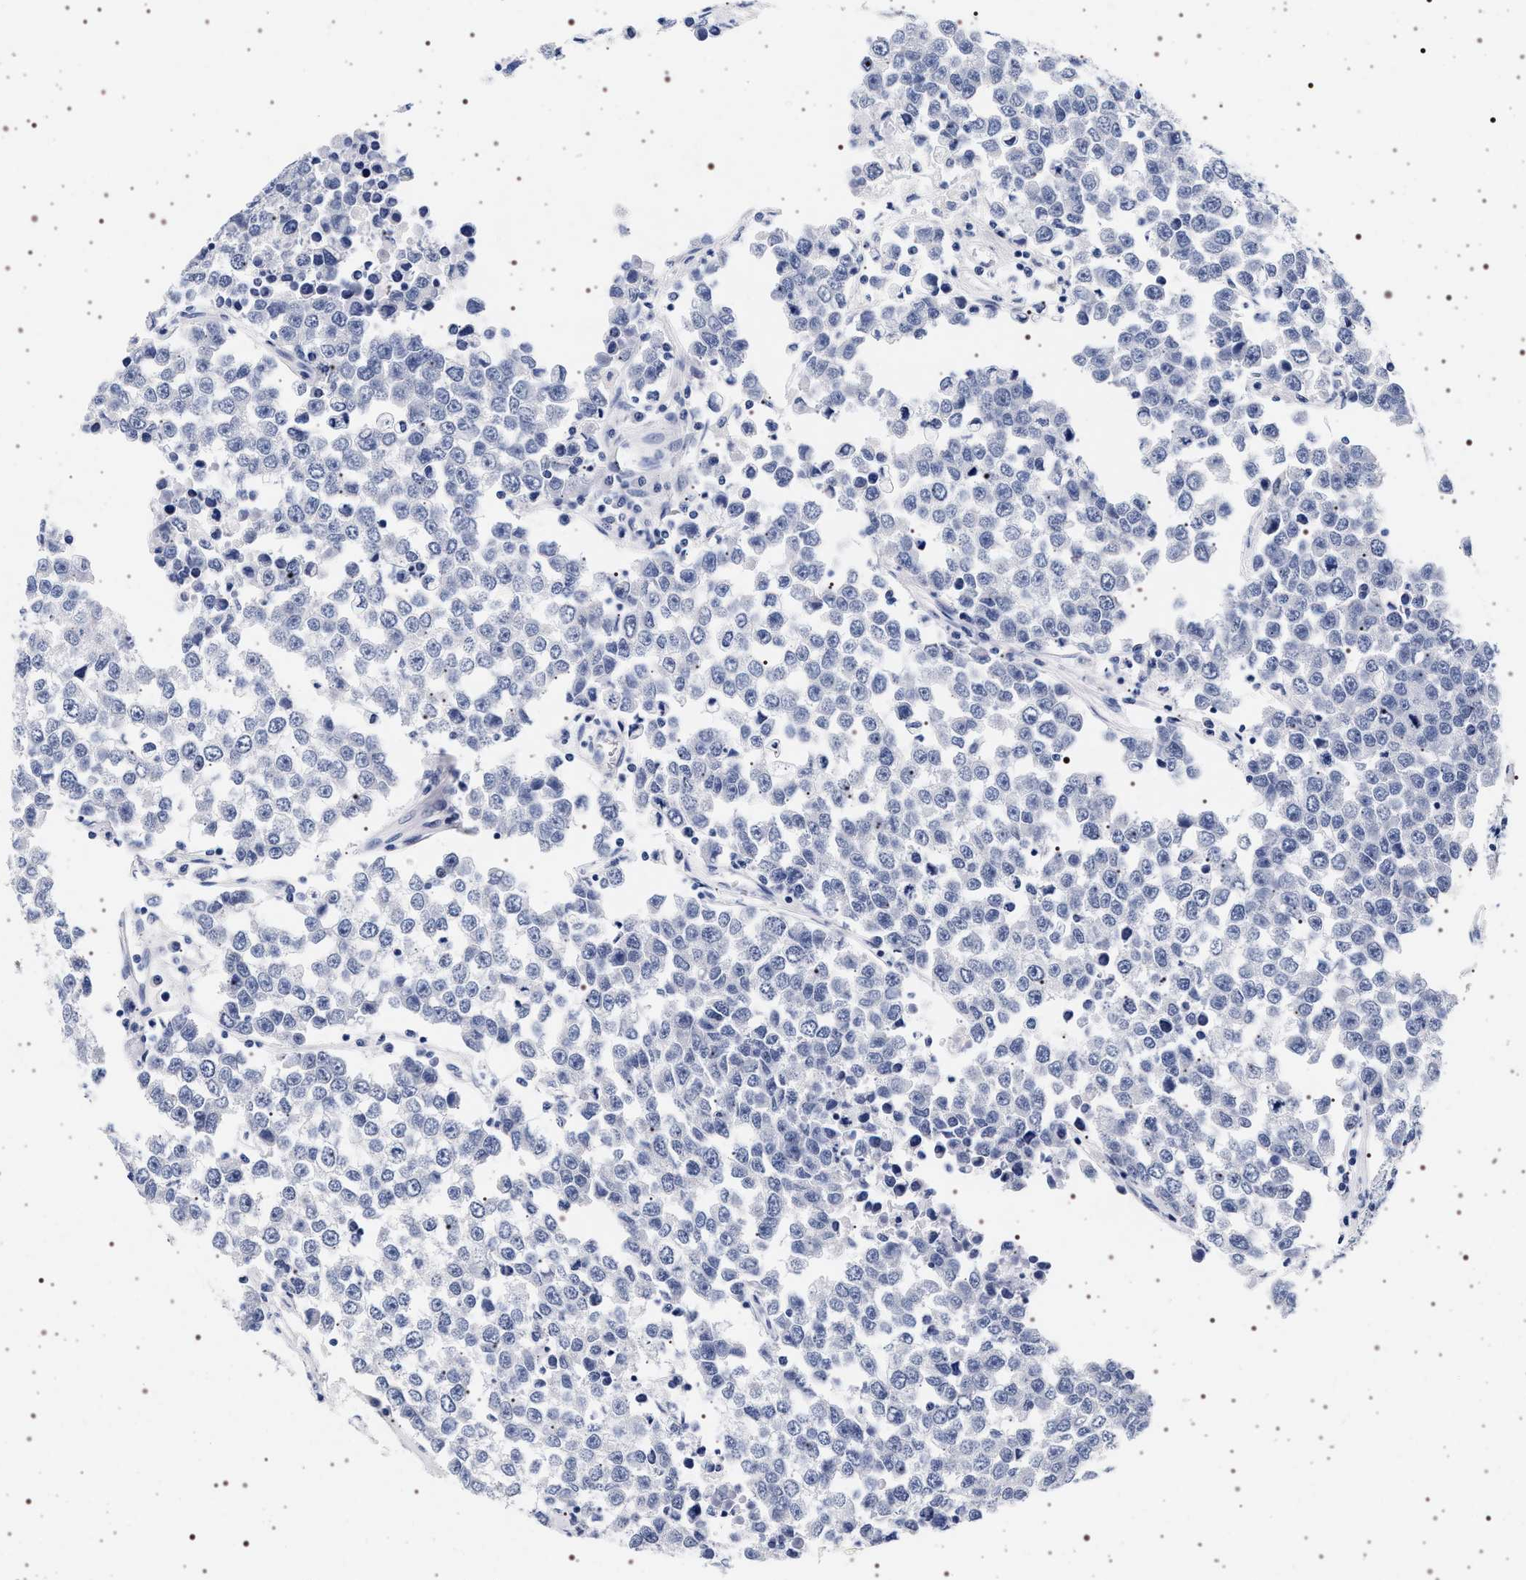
{"staining": {"intensity": "negative", "quantity": "none", "location": "none"}, "tissue": "testis cancer", "cell_type": "Tumor cells", "image_type": "cancer", "snomed": [{"axis": "morphology", "description": "Seminoma, NOS"}, {"axis": "morphology", "description": "Carcinoma, Embryonal, NOS"}, {"axis": "topography", "description": "Testis"}], "caption": "Photomicrograph shows no significant protein positivity in tumor cells of testis seminoma.", "gene": "SYN1", "patient": {"sex": "male", "age": 52}}